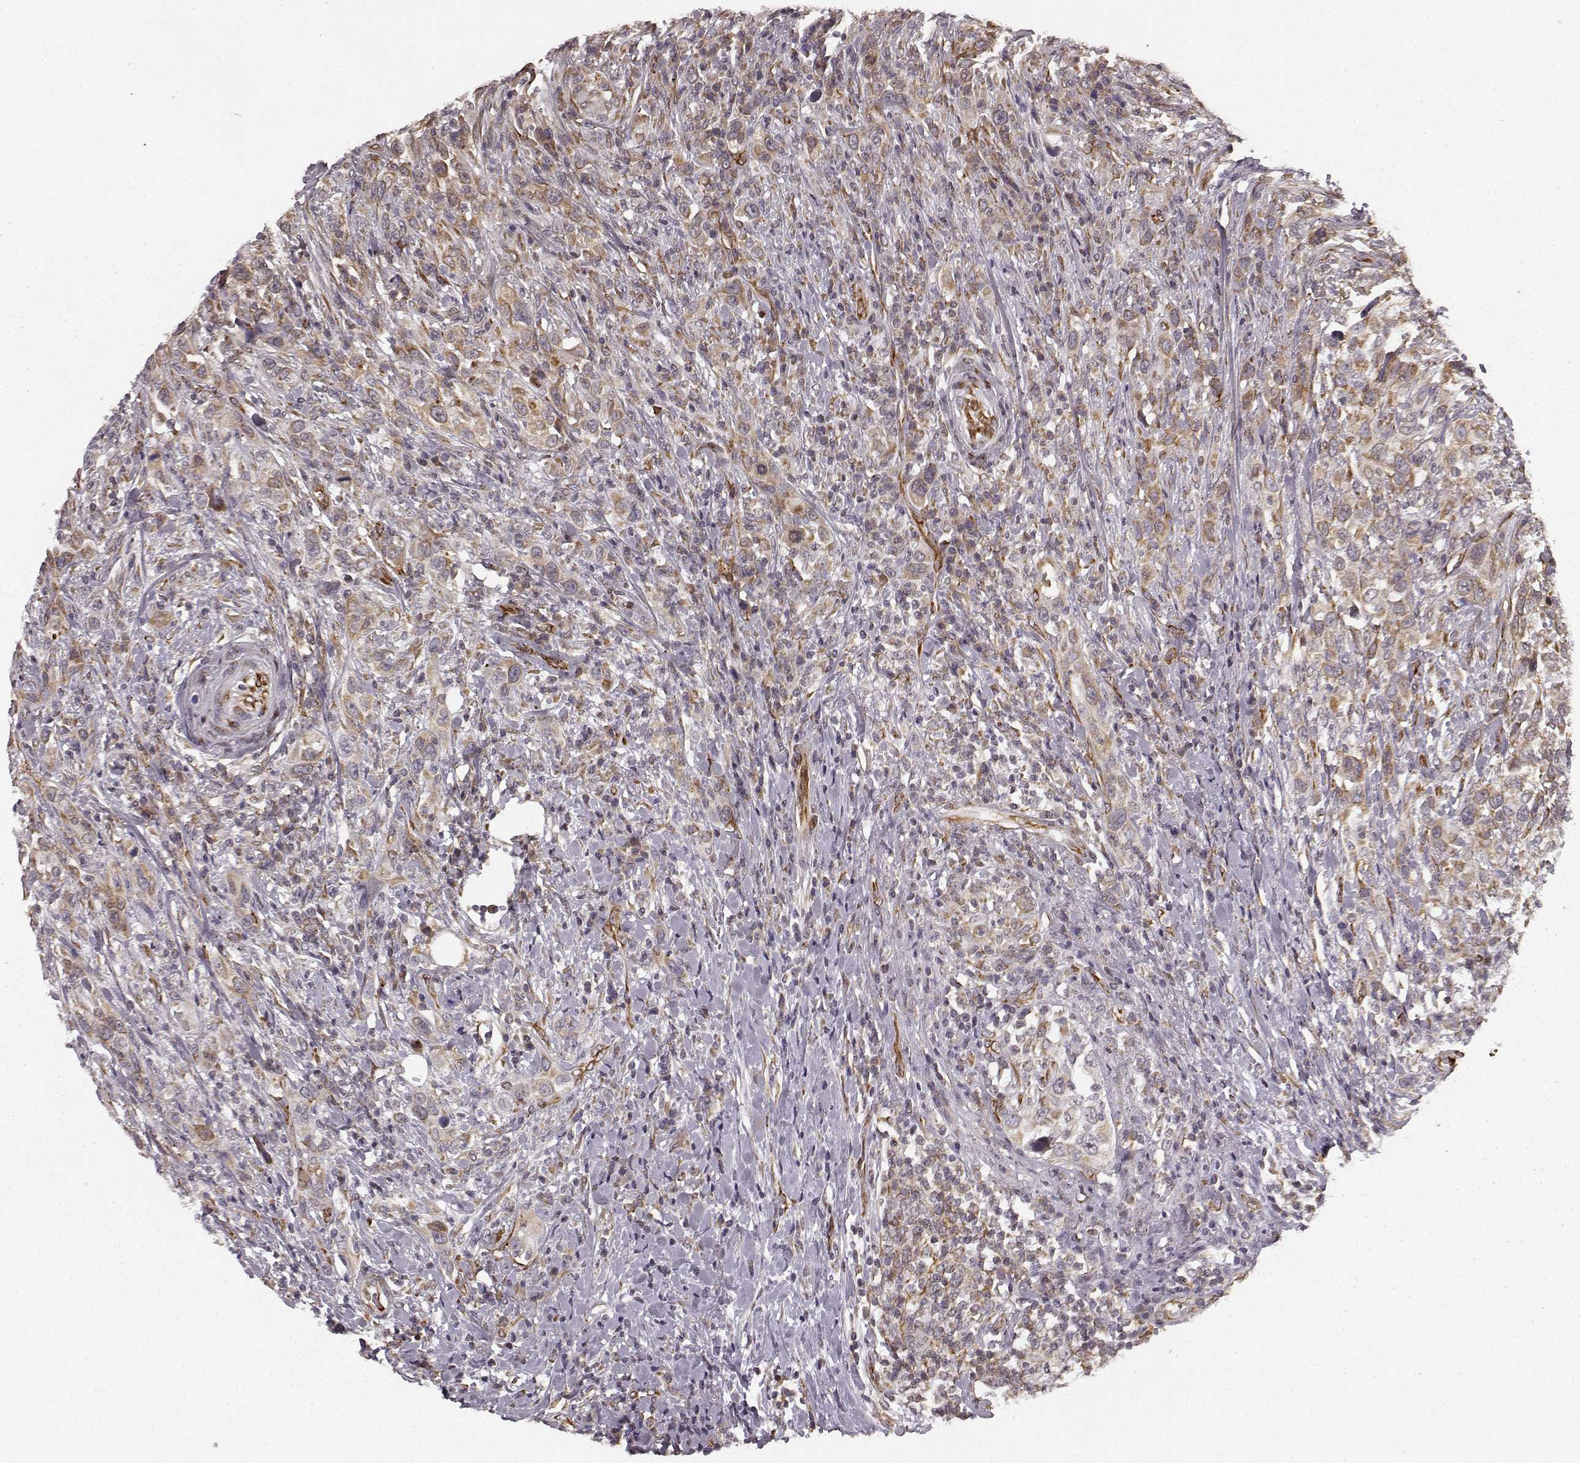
{"staining": {"intensity": "weak", "quantity": ">75%", "location": "cytoplasmic/membranous"}, "tissue": "urothelial cancer", "cell_type": "Tumor cells", "image_type": "cancer", "snomed": [{"axis": "morphology", "description": "Urothelial carcinoma, NOS"}, {"axis": "morphology", "description": "Urothelial carcinoma, High grade"}, {"axis": "topography", "description": "Urinary bladder"}], "caption": "DAB immunohistochemical staining of high-grade urothelial carcinoma demonstrates weak cytoplasmic/membranous protein expression in approximately >75% of tumor cells.", "gene": "TMEM14A", "patient": {"sex": "female", "age": 64}}